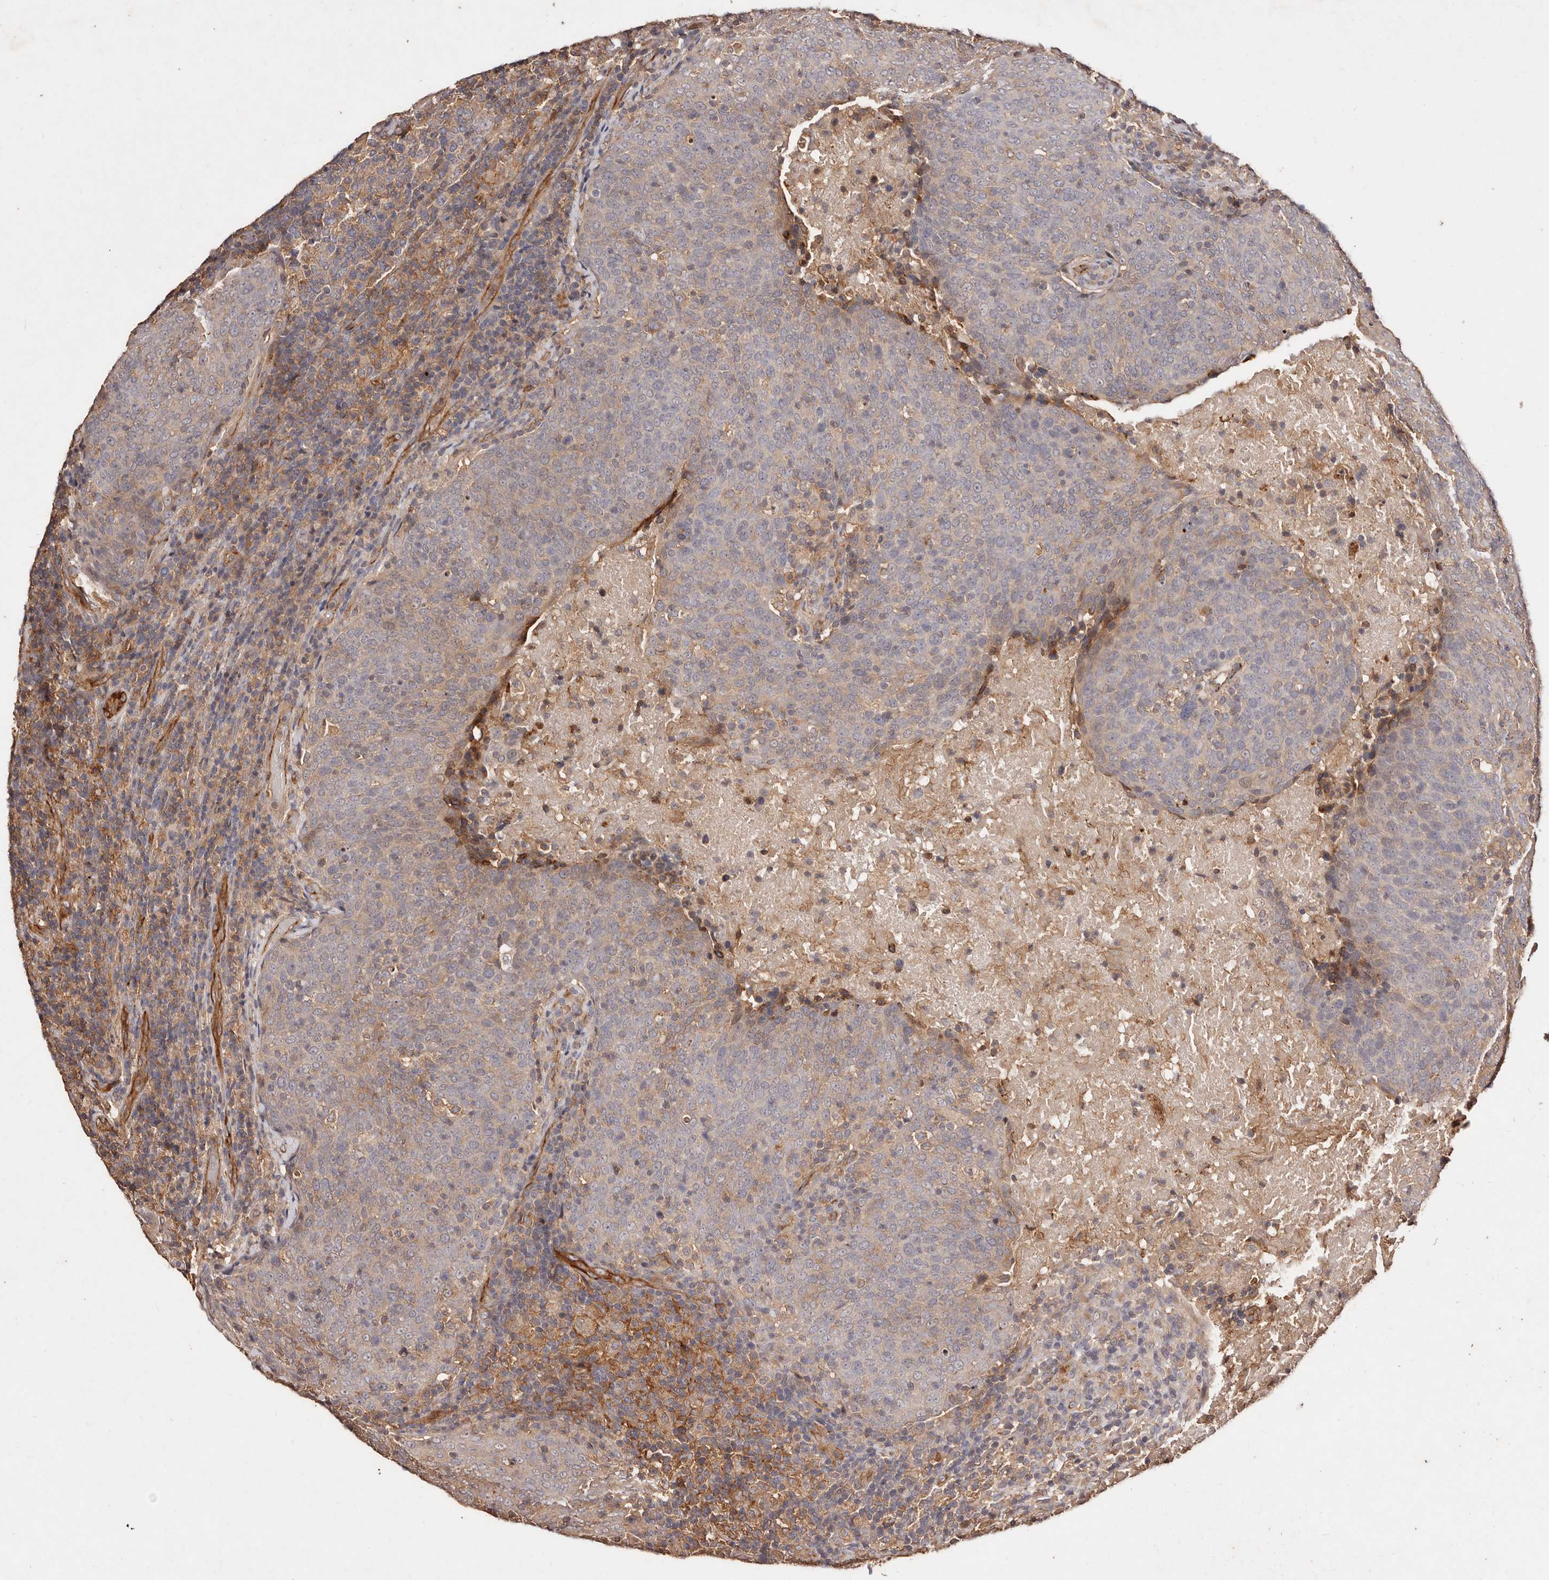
{"staining": {"intensity": "weak", "quantity": "<25%", "location": "cytoplasmic/membranous"}, "tissue": "head and neck cancer", "cell_type": "Tumor cells", "image_type": "cancer", "snomed": [{"axis": "morphology", "description": "Squamous cell carcinoma, NOS"}, {"axis": "morphology", "description": "Squamous cell carcinoma, metastatic, NOS"}, {"axis": "topography", "description": "Lymph node"}, {"axis": "topography", "description": "Head-Neck"}], "caption": "Immunohistochemistry of human head and neck cancer demonstrates no positivity in tumor cells.", "gene": "CCL14", "patient": {"sex": "male", "age": 62}}